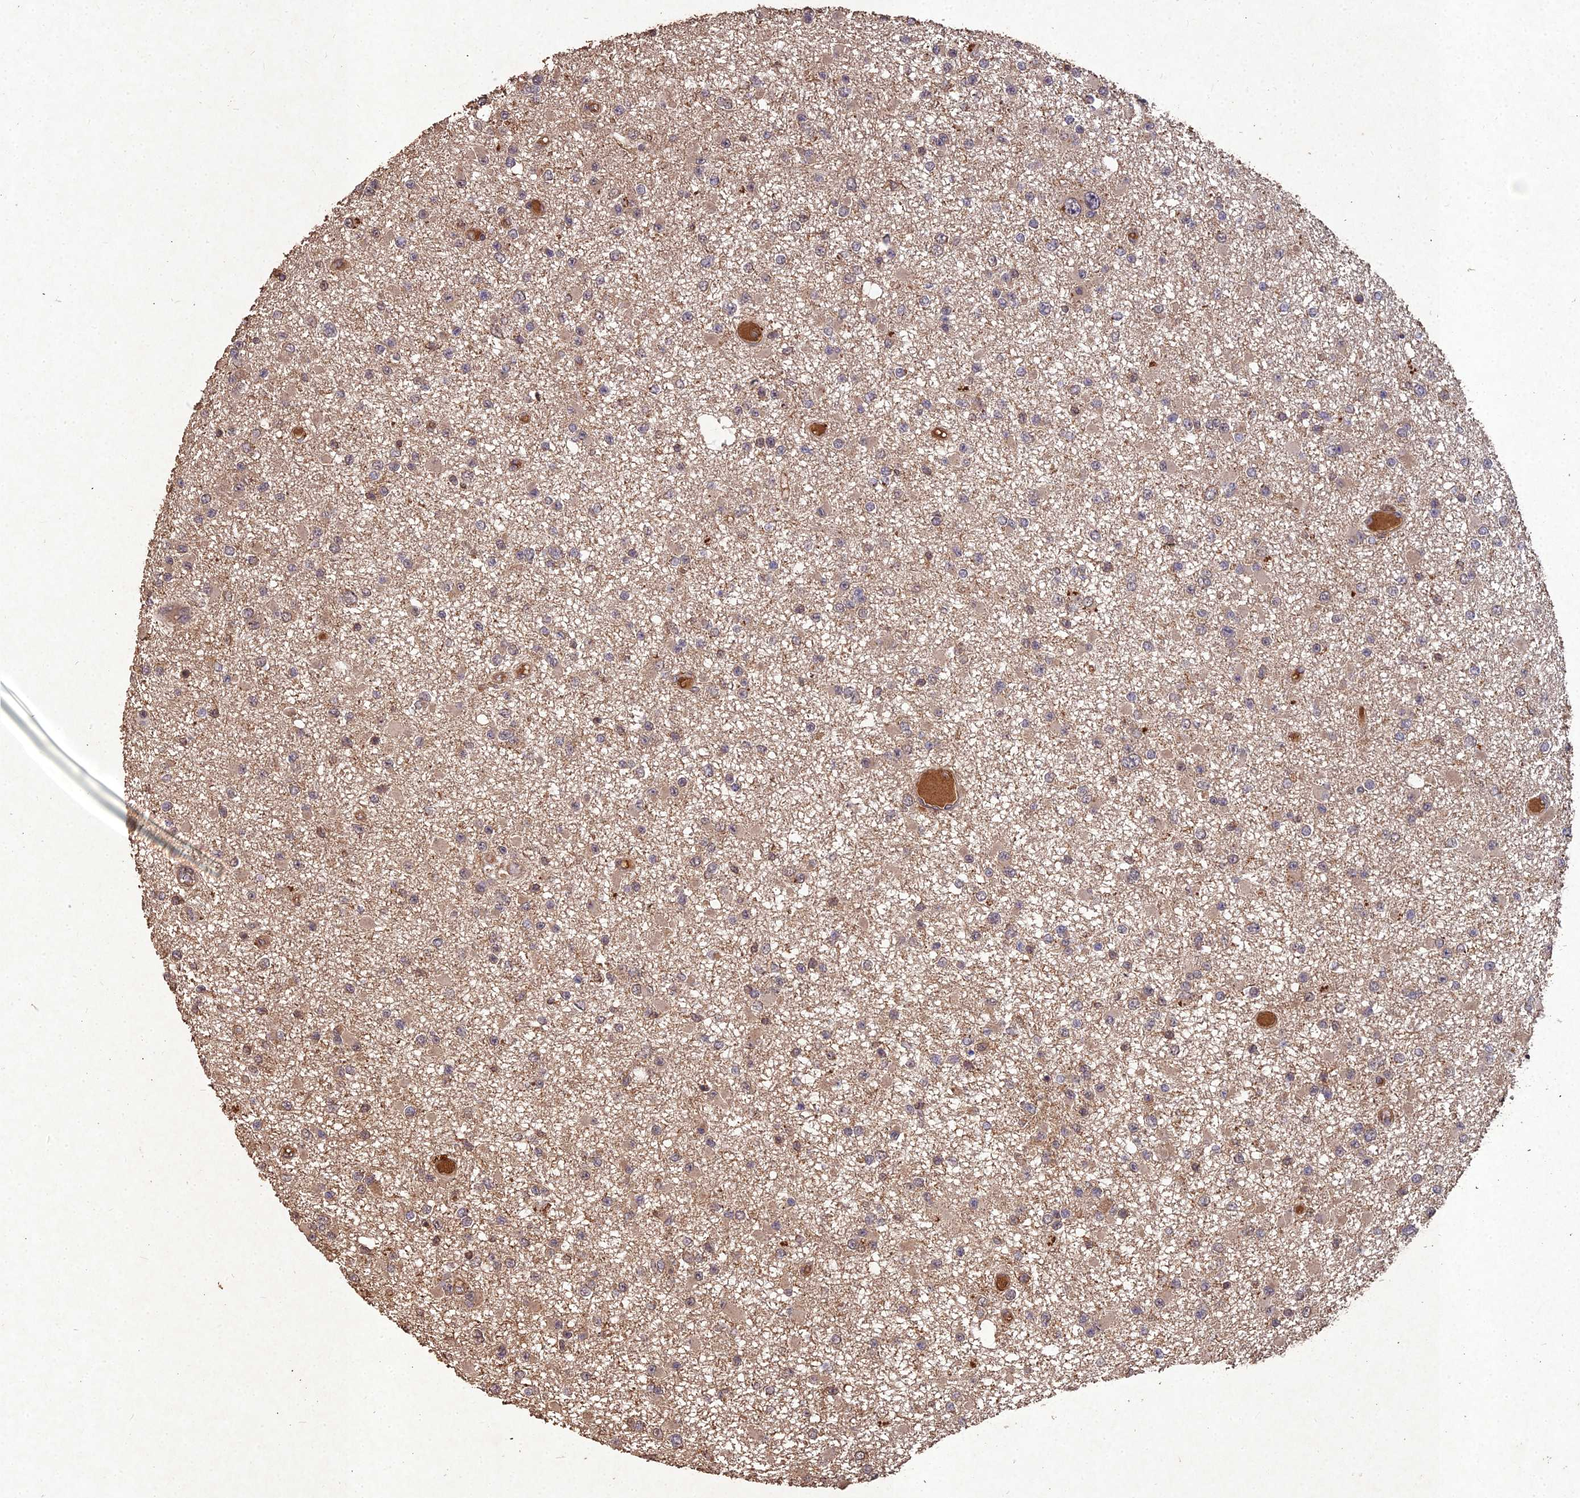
{"staining": {"intensity": "weak", "quantity": "<25%", "location": "cytoplasmic/membranous"}, "tissue": "glioma", "cell_type": "Tumor cells", "image_type": "cancer", "snomed": [{"axis": "morphology", "description": "Glioma, malignant, Low grade"}, {"axis": "topography", "description": "Brain"}], "caption": "A micrograph of human glioma is negative for staining in tumor cells.", "gene": "SYMPK", "patient": {"sex": "female", "age": 22}}